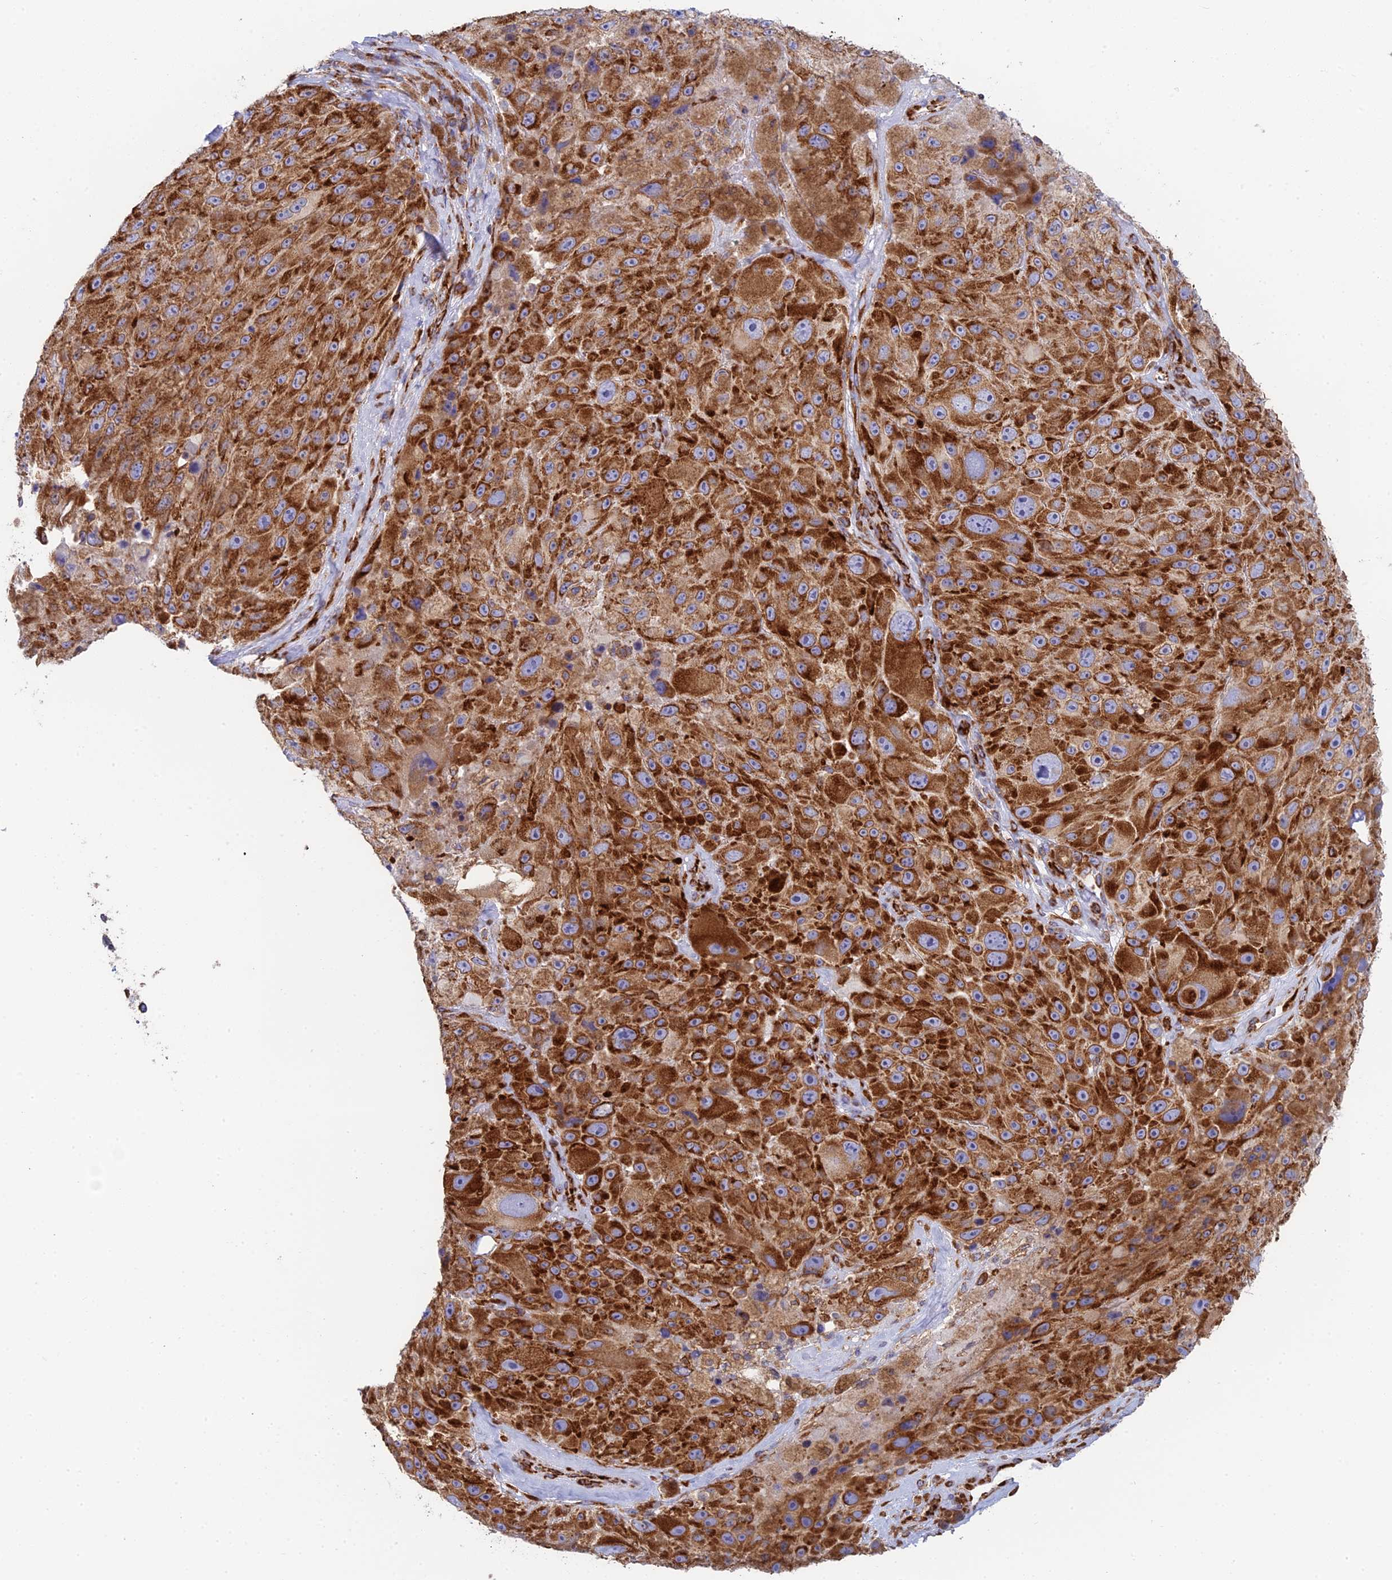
{"staining": {"intensity": "strong", "quantity": ">75%", "location": "cytoplasmic/membranous"}, "tissue": "melanoma", "cell_type": "Tumor cells", "image_type": "cancer", "snomed": [{"axis": "morphology", "description": "Malignant melanoma, Metastatic site"}, {"axis": "topography", "description": "Lymph node"}], "caption": "There is high levels of strong cytoplasmic/membranous staining in tumor cells of malignant melanoma (metastatic site), as demonstrated by immunohistochemical staining (brown color).", "gene": "CCDC69", "patient": {"sex": "male", "age": 62}}